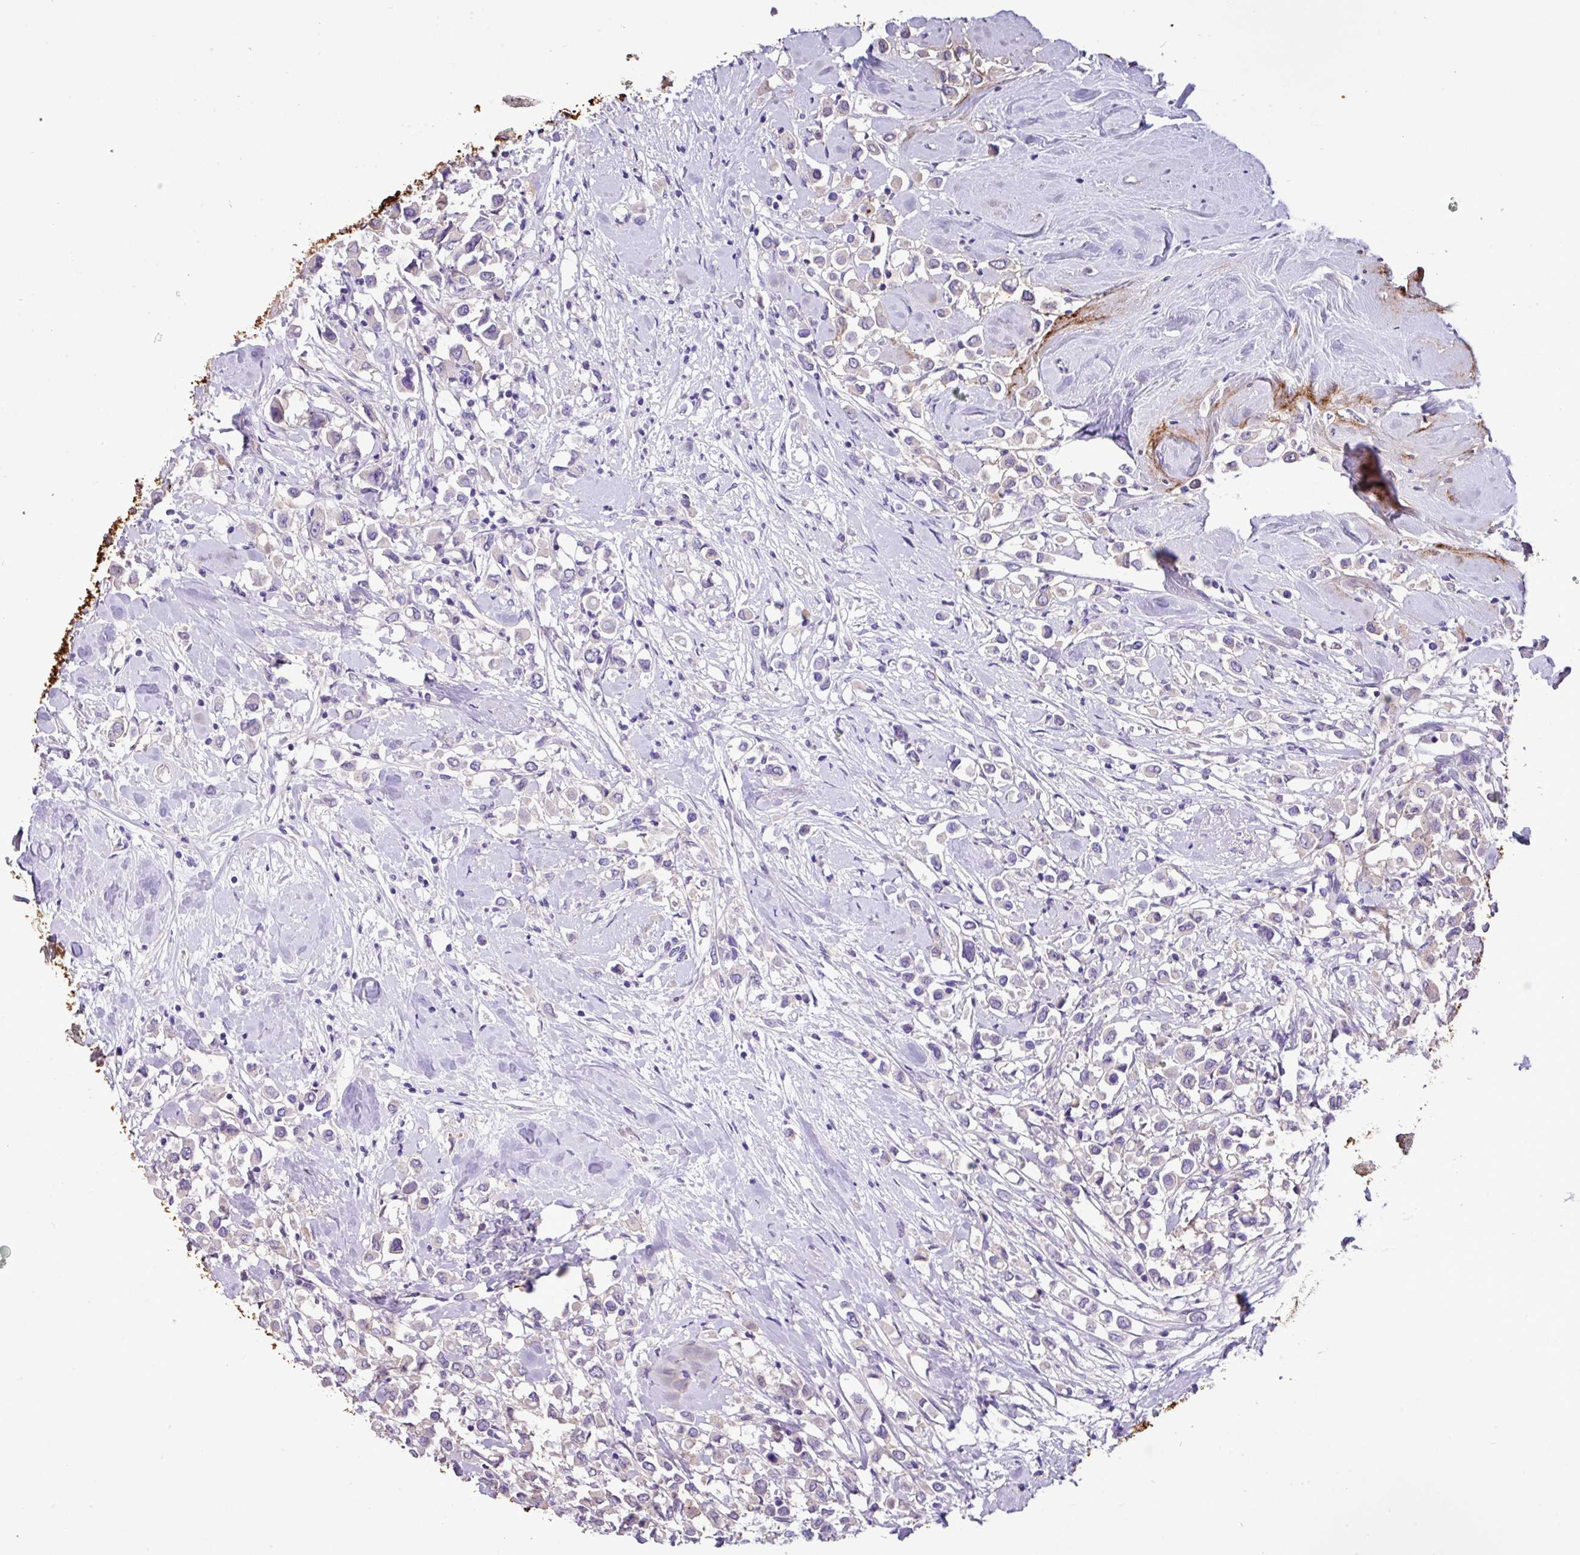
{"staining": {"intensity": "negative", "quantity": "none", "location": "none"}, "tissue": "breast cancer", "cell_type": "Tumor cells", "image_type": "cancer", "snomed": [{"axis": "morphology", "description": "Duct carcinoma"}, {"axis": "topography", "description": "Breast"}], "caption": "Tumor cells are negative for brown protein staining in breast cancer (intraductal carcinoma). (DAB IHC, high magnification).", "gene": "EPCAM", "patient": {"sex": "female", "age": 61}}